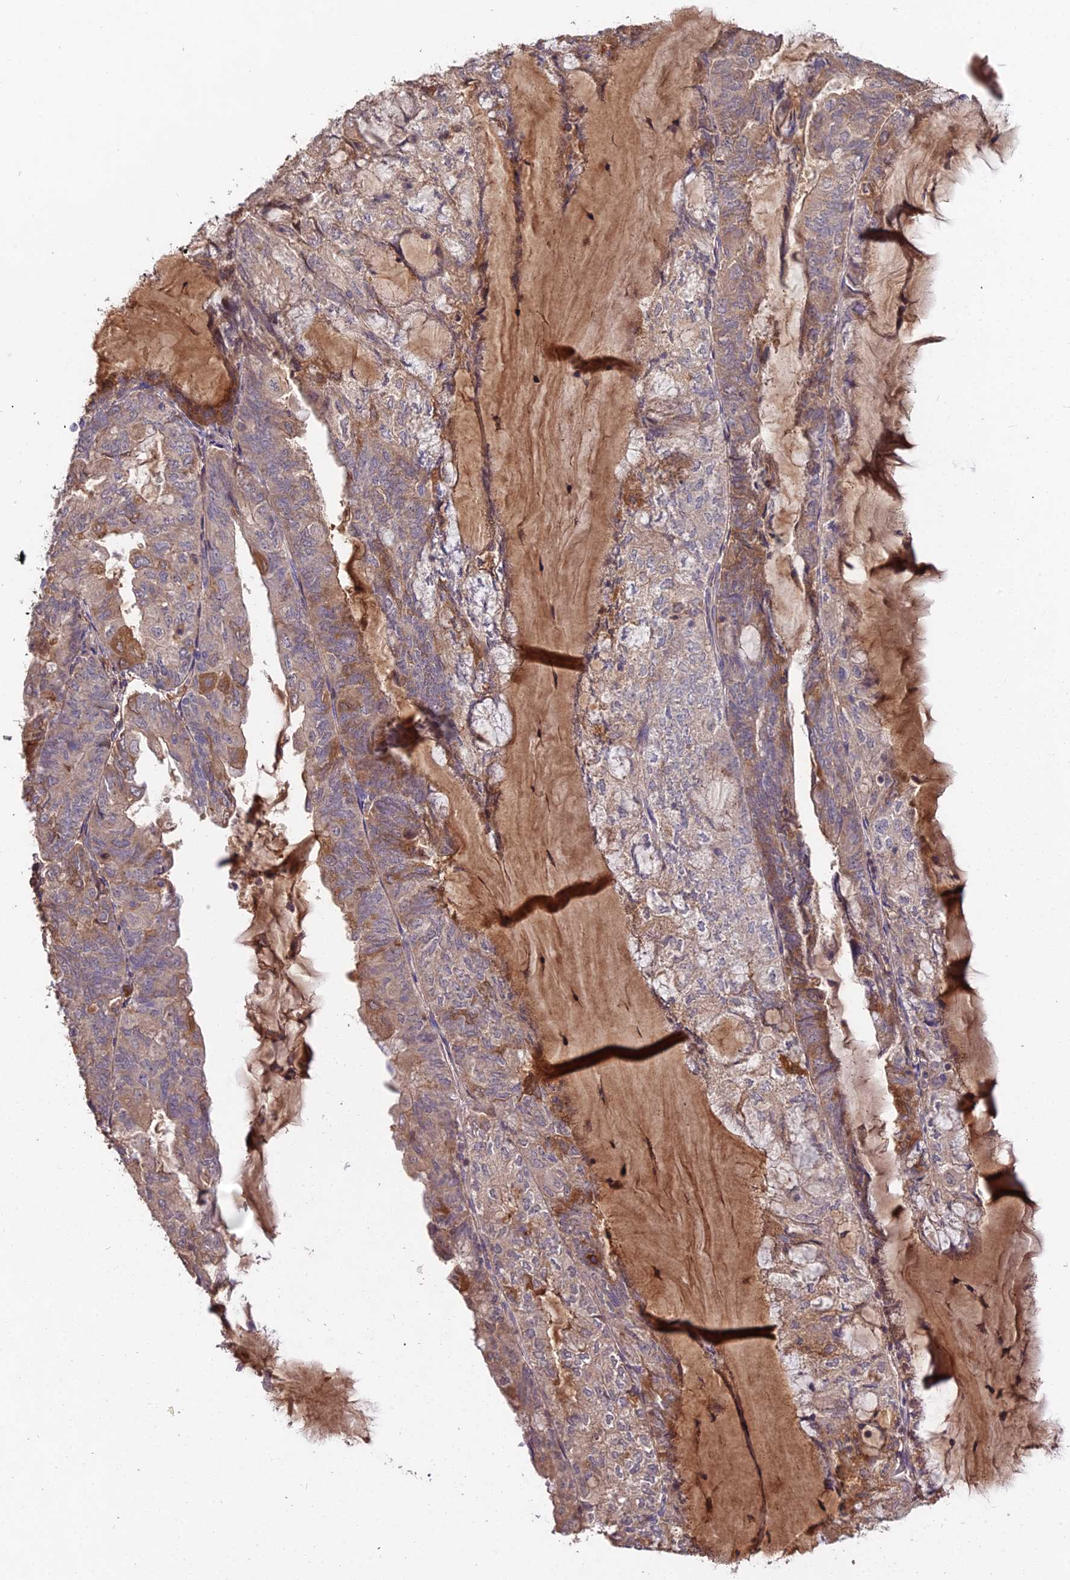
{"staining": {"intensity": "weak", "quantity": ">75%", "location": "cytoplasmic/membranous"}, "tissue": "endometrial cancer", "cell_type": "Tumor cells", "image_type": "cancer", "snomed": [{"axis": "morphology", "description": "Adenocarcinoma, NOS"}, {"axis": "topography", "description": "Endometrium"}], "caption": "DAB (3,3'-diaminobenzidine) immunohistochemical staining of human endometrial adenocarcinoma demonstrates weak cytoplasmic/membranous protein staining in approximately >75% of tumor cells. (IHC, brightfield microscopy, high magnification).", "gene": "KCTD16", "patient": {"sex": "female", "age": 81}}